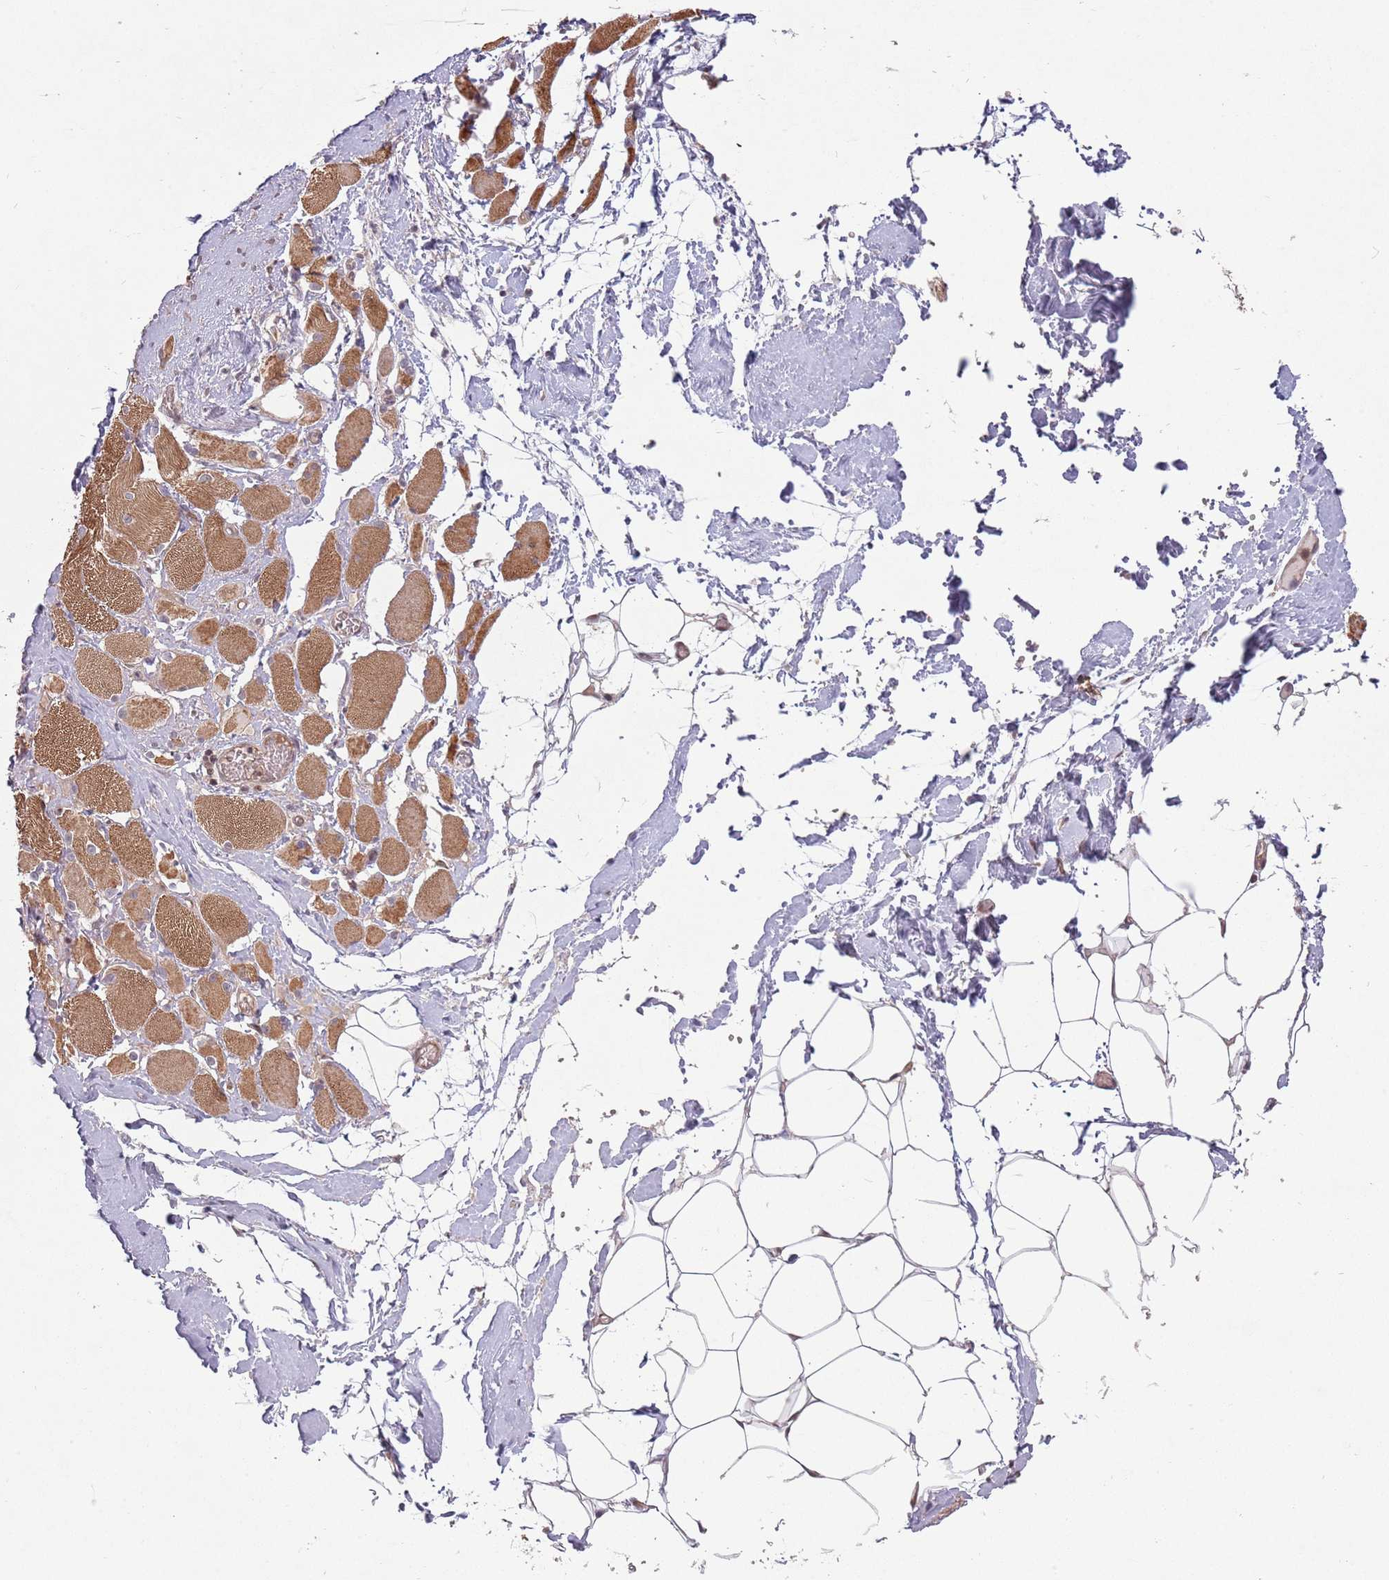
{"staining": {"intensity": "moderate", "quantity": "25%-75%", "location": "cytoplasmic/membranous"}, "tissue": "skeletal muscle", "cell_type": "Myocytes", "image_type": "normal", "snomed": [{"axis": "morphology", "description": "Normal tissue, NOS"}, {"axis": "morphology", "description": "Basal cell carcinoma"}, {"axis": "topography", "description": "Skeletal muscle"}], "caption": "This histopathology image reveals normal skeletal muscle stained with IHC to label a protein in brown. The cytoplasmic/membranous of myocytes show moderate positivity for the protein. Nuclei are counter-stained blue.", "gene": "SUDS3", "patient": {"sex": "female", "age": 64}}